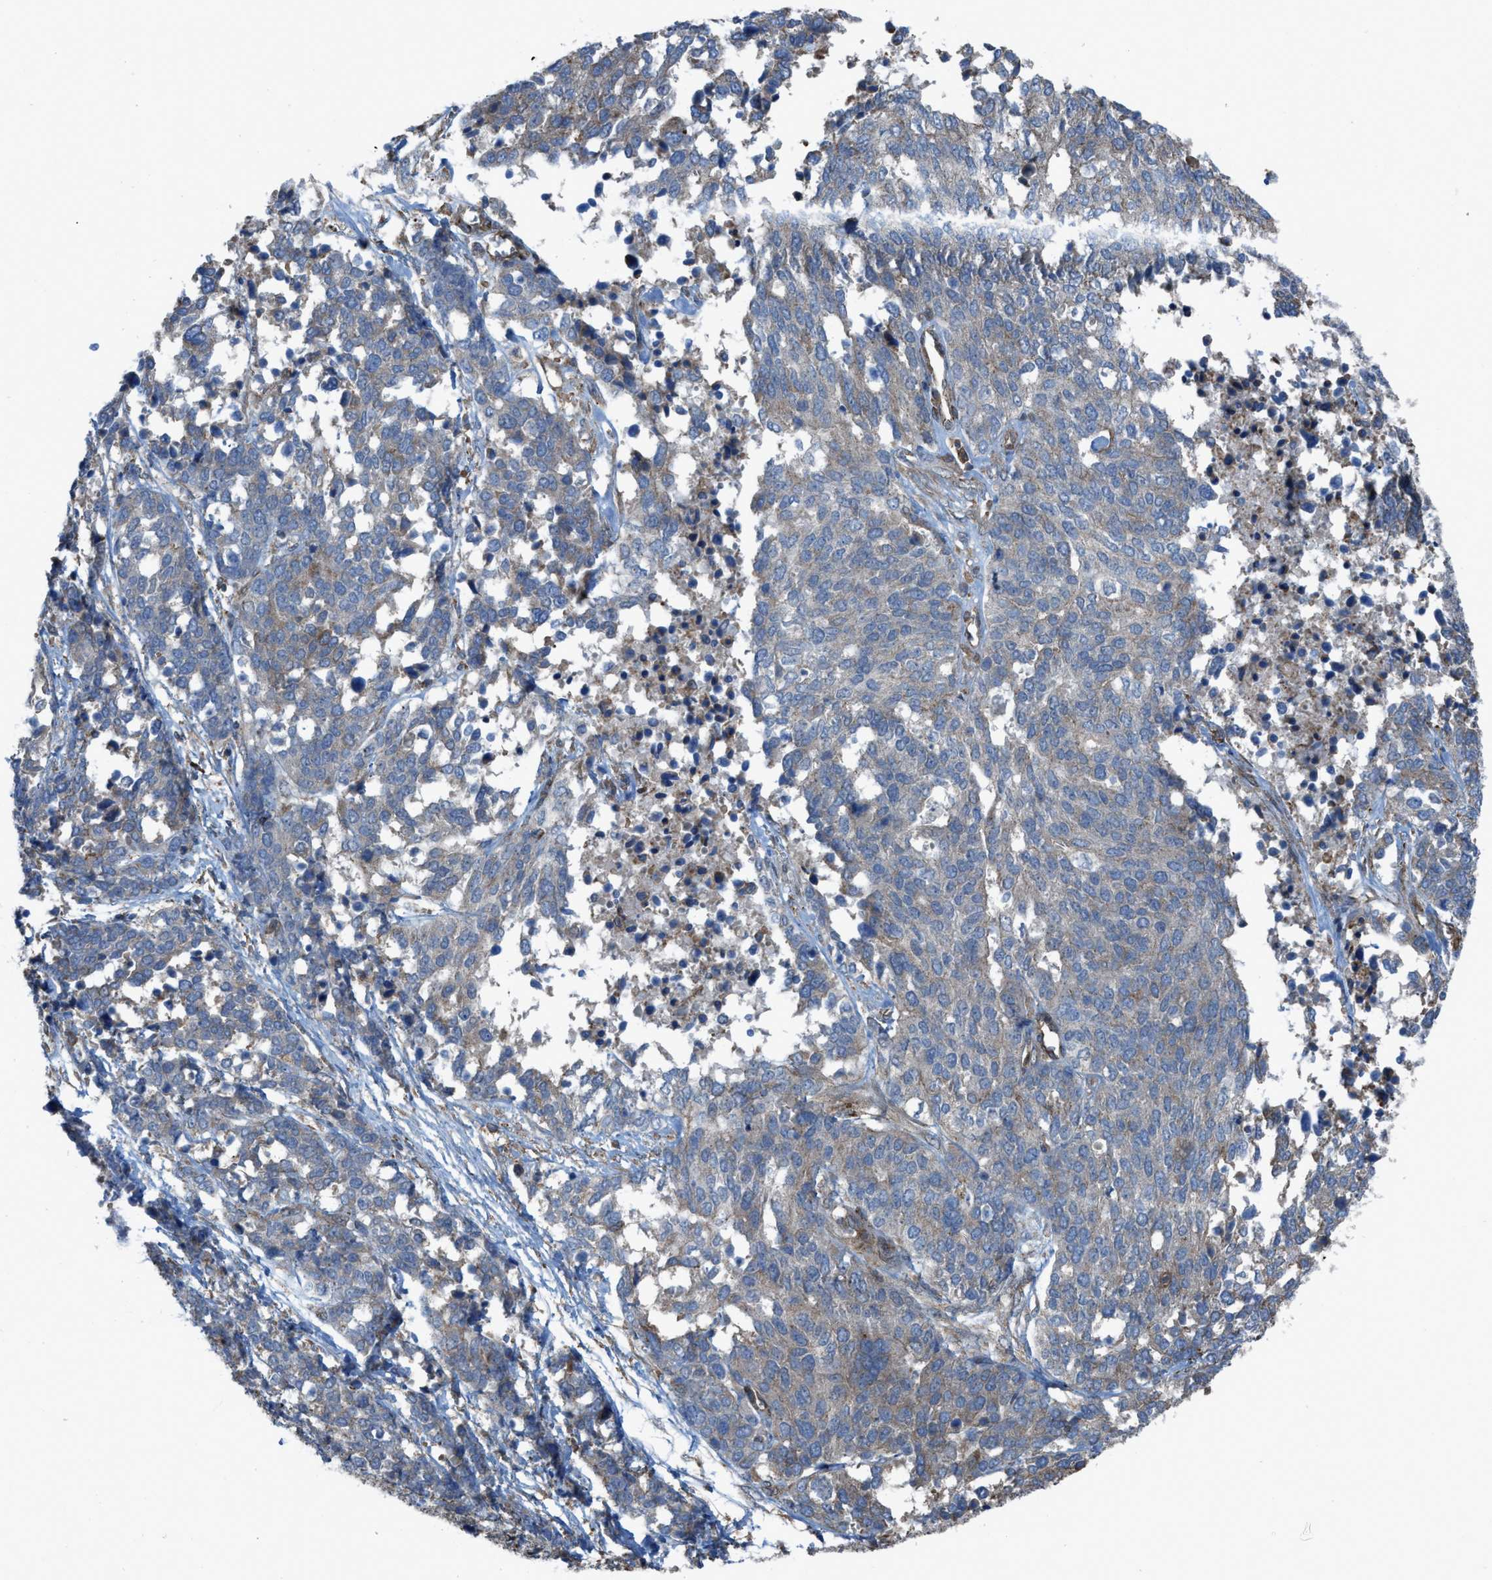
{"staining": {"intensity": "moderate", "quantity": "<25%", "location": "cytoplasmic/membranous"}, "tissue": "ovarian cancer", "cell_type": "Tumor cells", "image_type": "cancer", "snomed": [{"axis": "morphology", "description": "Cystadenocarcinoma, serous, NOS"}, {"axis": "topography", "description": "Ovary"}], "caption": "About <25% of tumor cells in human ovarian cancer (serous cystadenocarcinoma) display moderate cytoplasmic/membranous protein positivity as visualized by brown immunohistochemical staining.", "gene": "PLAA", "patient": {"sex": "female", "age": 44}}